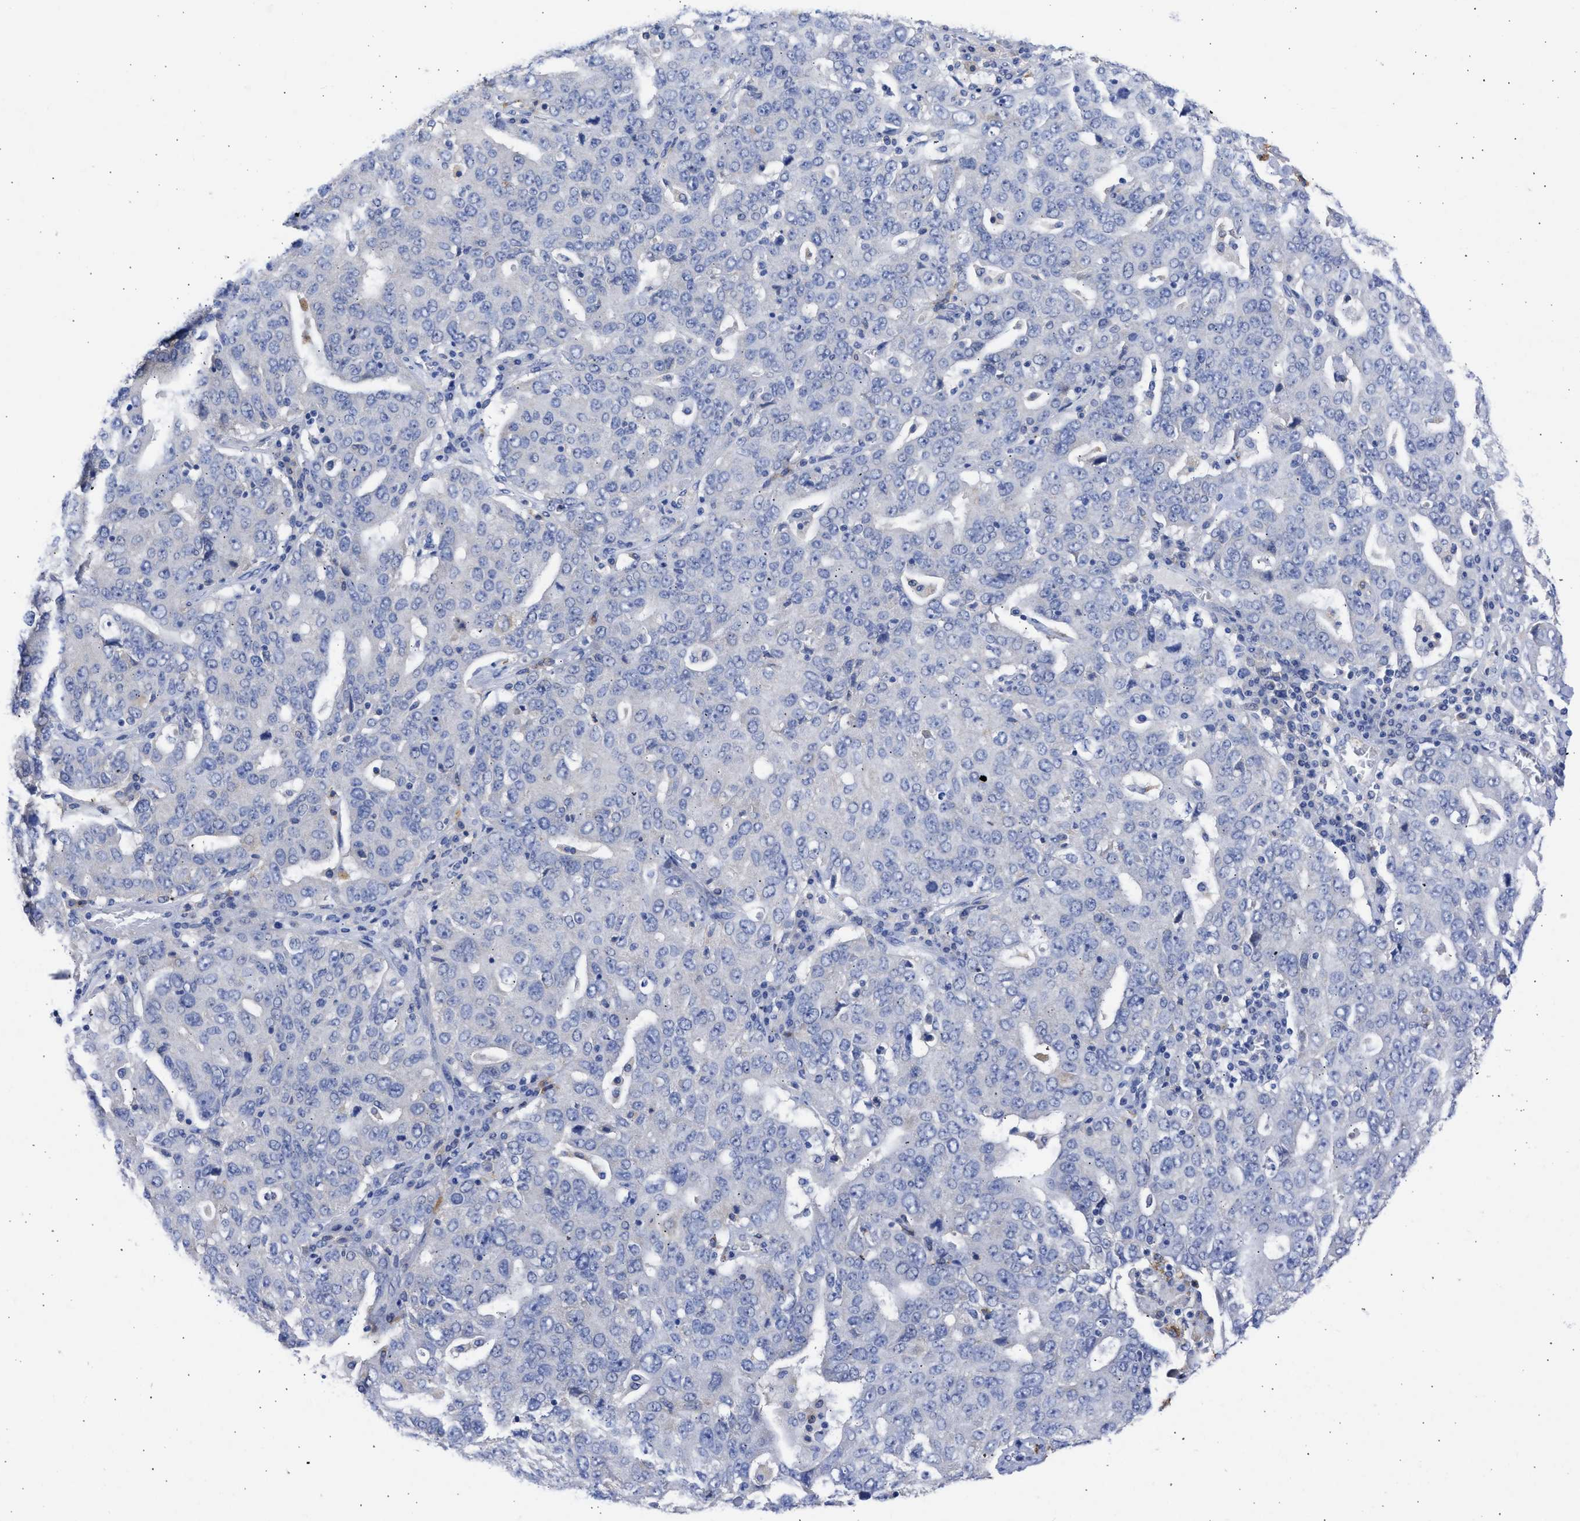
{"staining": {"intensity": "negative", "quantity": "none", "location": "none"}, "tissue": "ovarian cancer", "cell_type": "Tumor cells", "image_type": "cancer", "snomed": [{"axis": "morphology", "description": "Carcinoma, endometroid"}, {"axis": "topography", "description": "Ovary"}], "caption": "Ovarian cancer (endometroid carcinoma) stained for a protein using IHC displays no expression tumor cells.", "gene": "RSPH1", "patient": {"sex": "female", "age": 62}}